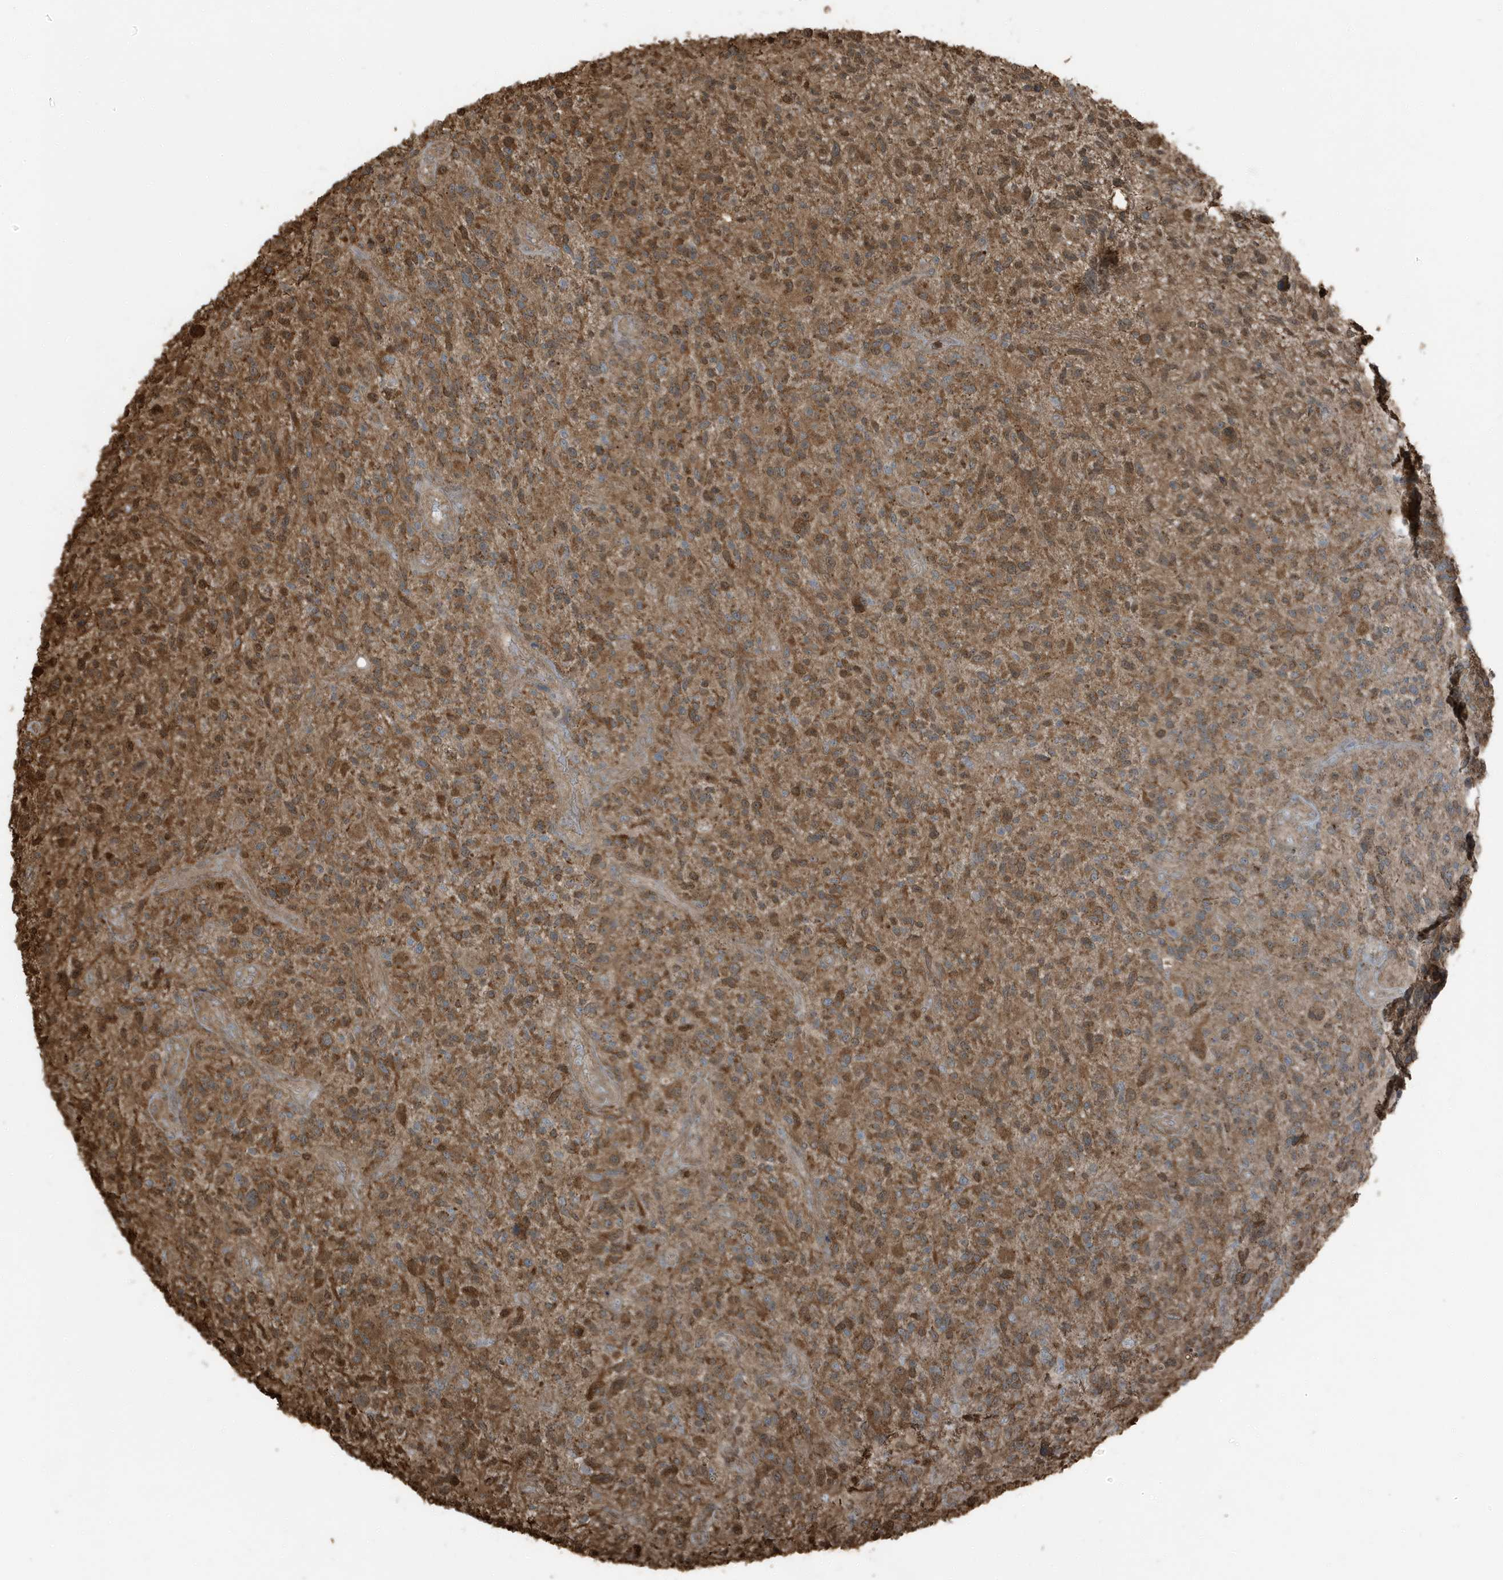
{"staining": {"intensity": "moderate", "quantity": ">75%", "location": "cytoplasmic/membranous"}, "tissue": "glioma", "cell_type": "Tumor cells", "image_type": "cancer", "snomed": [{"axis": "morphology", "description": "Glioma, malignant, High grade"}, {"axis": "topography", "description": "Brain"}], "caption": "Protein staining of glioma tissue displays moderate cytoplasmic/membranous positivity in about >75% of tumor cells. The staining is performed using DAB brown chromogen to label protein expression. The nuclei are counter-stained blue using hematoxylin.", "gene": "AZI2", "patient": {"sex": "male", "age": 47}}